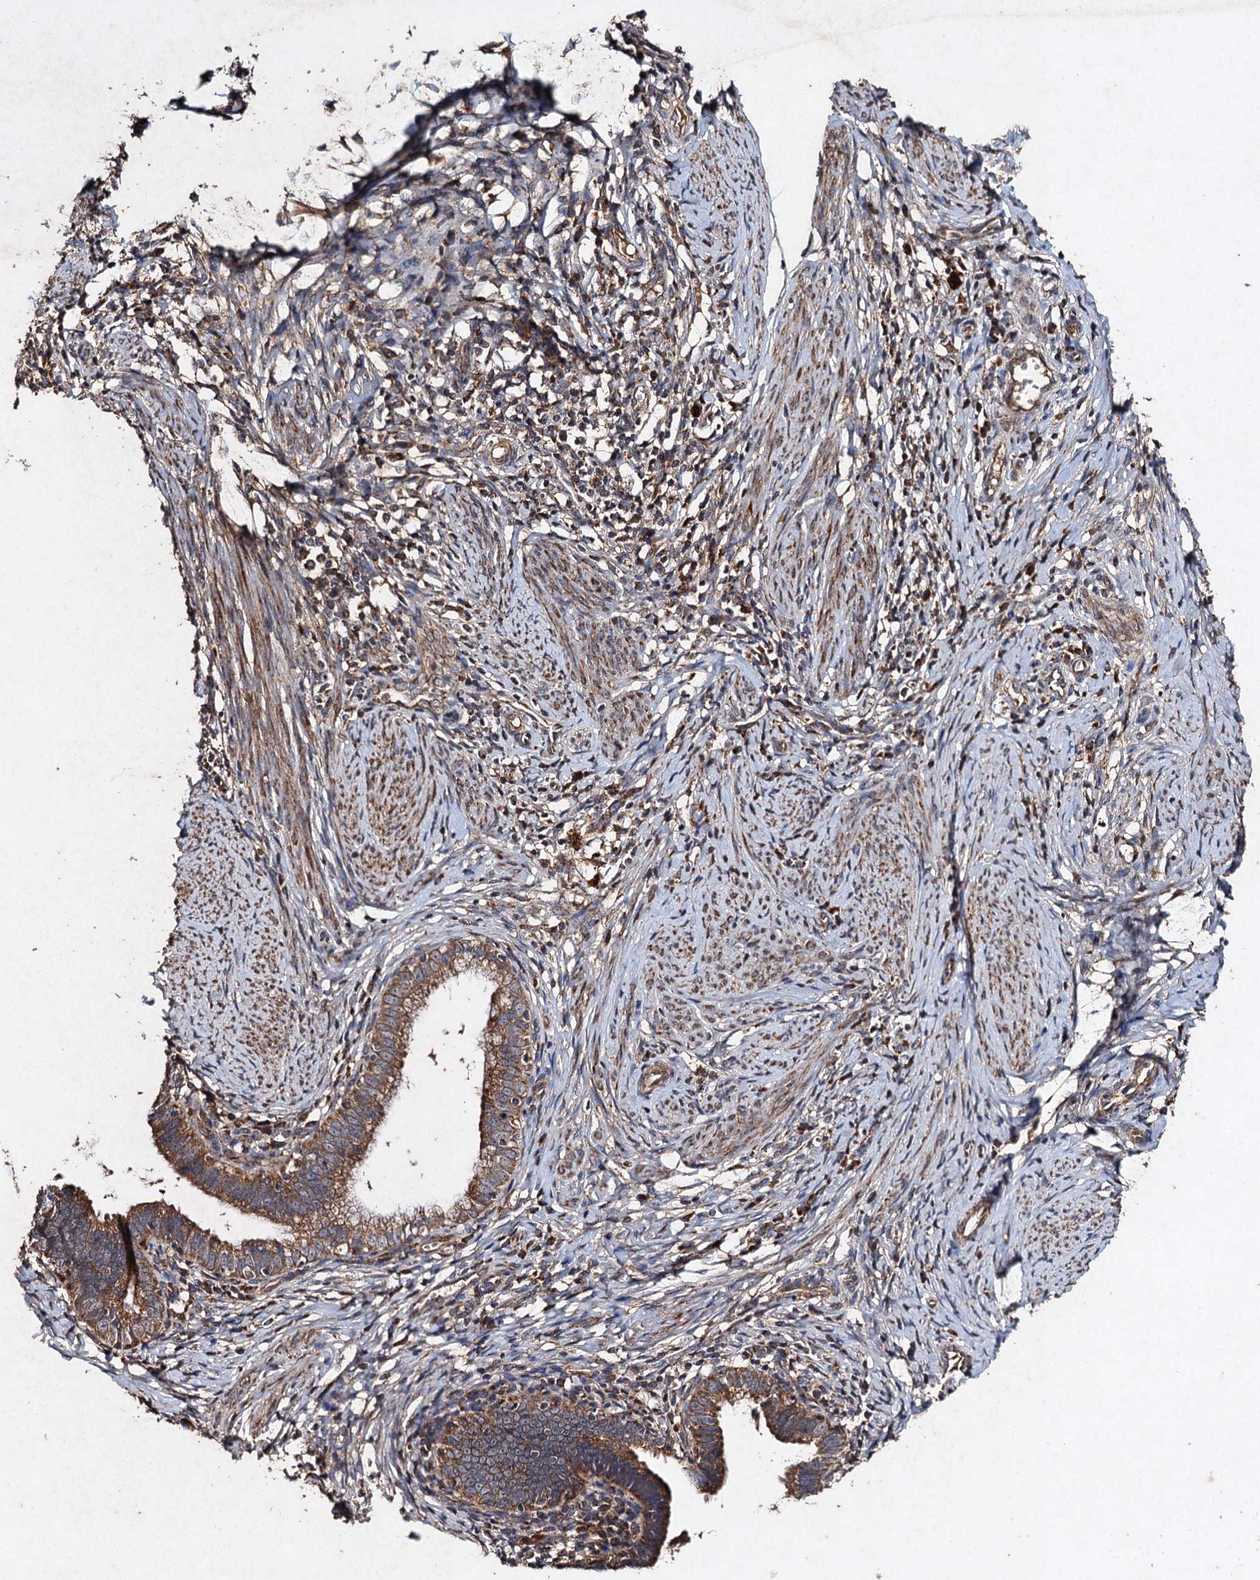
{"staining": {"intensity": "moderate", "quantity": ">75%", "location": "cytoplasmic/membranous"}, "tissue": "cervical cancer", "cell_type": "Tumor cells", "image_type": "cancer", "snomed": [{"axis": "morphology", "description": "Adenocarcinoma, NOS"}, {"axis": "topography", "description": "Cervix"}], "caption": "Adenocarcinoma (cervical) stained for a protein reveals moderate cytoplasmic/membranous positivity in tumor cells. (Stains: DAB (3,3'-diaminobenzidine) in brown, nuclei in blue, Microscopy: brightfield microscopy at high magnification).", "gene": "NDUFA13", "patient": {"sex": "female", "age": 36}}